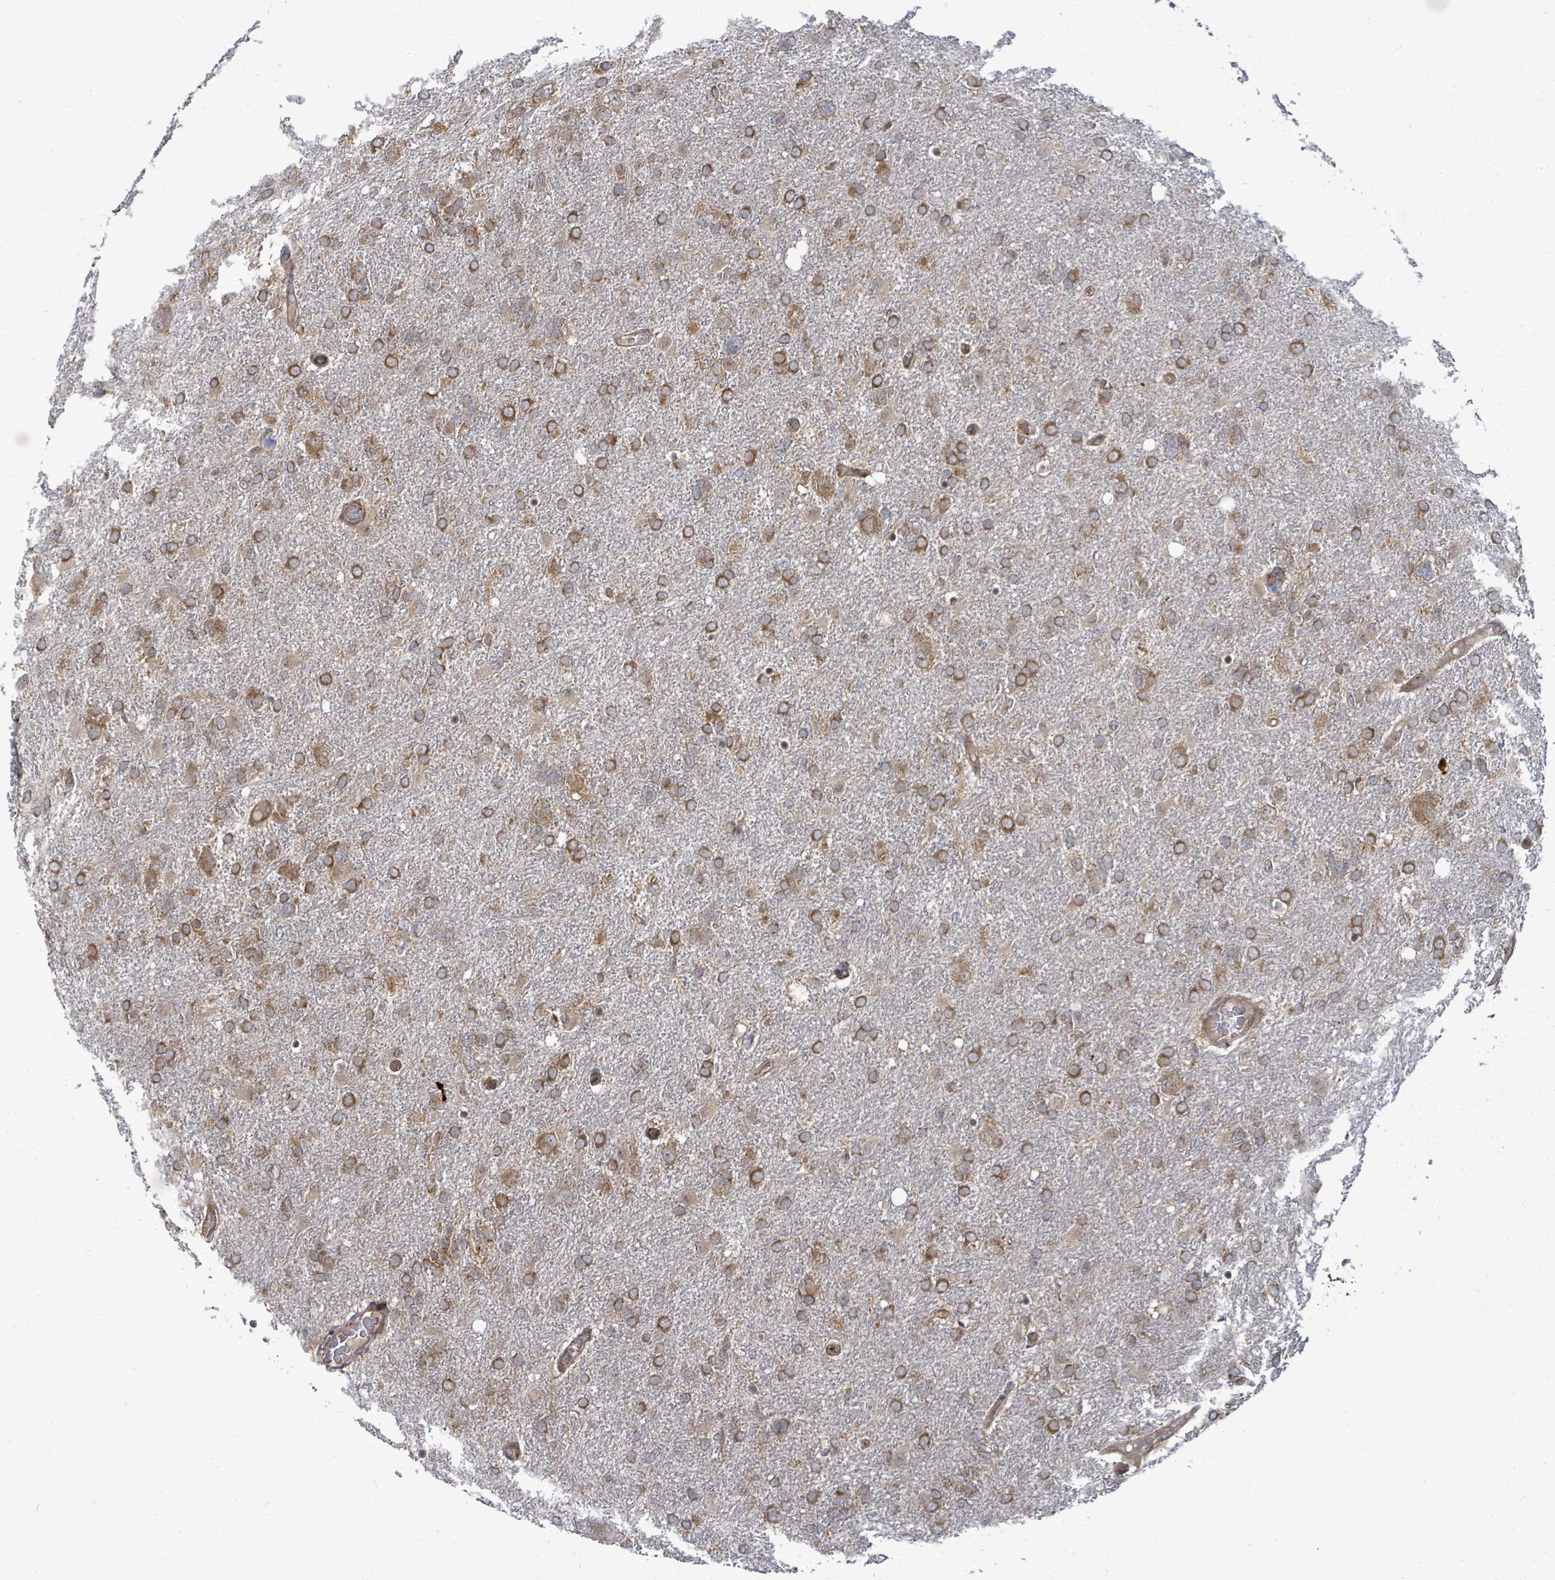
{"staining": {"intensity": "moderate", "quantity": ">75%", "location": "cytoplasmic/membranous"}, "tissue": "glioma", "cell_type": "Tumor cells", "image_type": "cancer", "snomed": [{"axis": "morphology", "description": "Glioma, malignant, High grade"}, {"axis": "topography", "description": "Brain"}], "caption": "Tumor cells demonstrate moderate cytoplasmic/membranous positivity in about >75% of cells in glioma.", "gene": "EIF3C", "patient": {"sex": "male", "age": 61}}